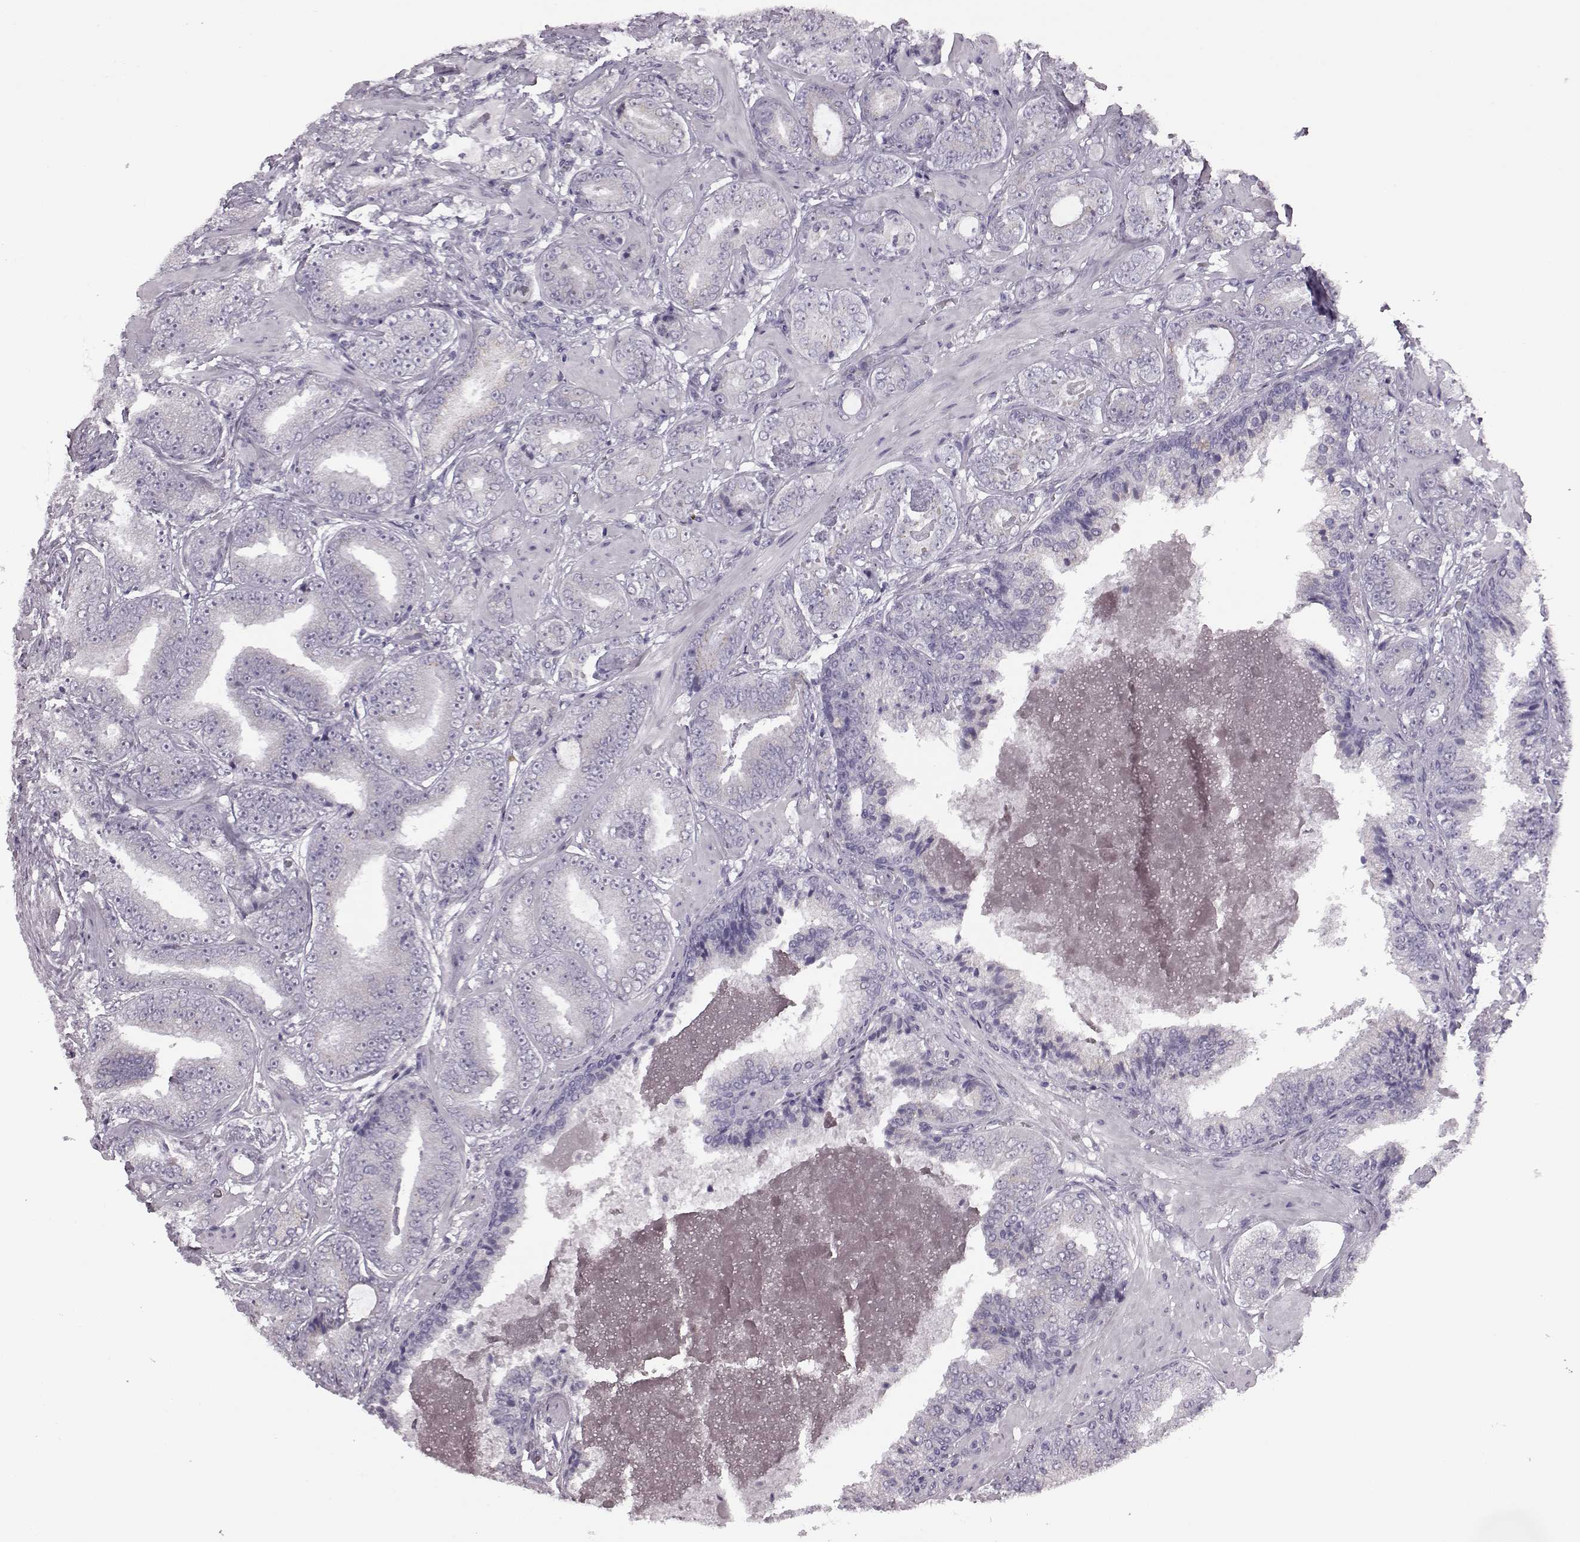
{"staining": {"intensity": "negative", "quantity": "none", "location": "none"}, "tissue": "prostate cancer", "cell_type": "Tumor cells", "image_type": "cancer", "snomed": [{"axis": "morphology", "description": "Adenocarcinoma, Low grade"}, {"axis": "topography", "description": "Prostate"}], "caption": "A high-resolution photomicrograph shows immunohistochemistry (IHC) staining of low-grade adenocarcinoma (prostate), which demonstrates no significant positivity in tumor cells.", "gene": "JSRP1", "patient": {"sex": "male", "age": 60}}